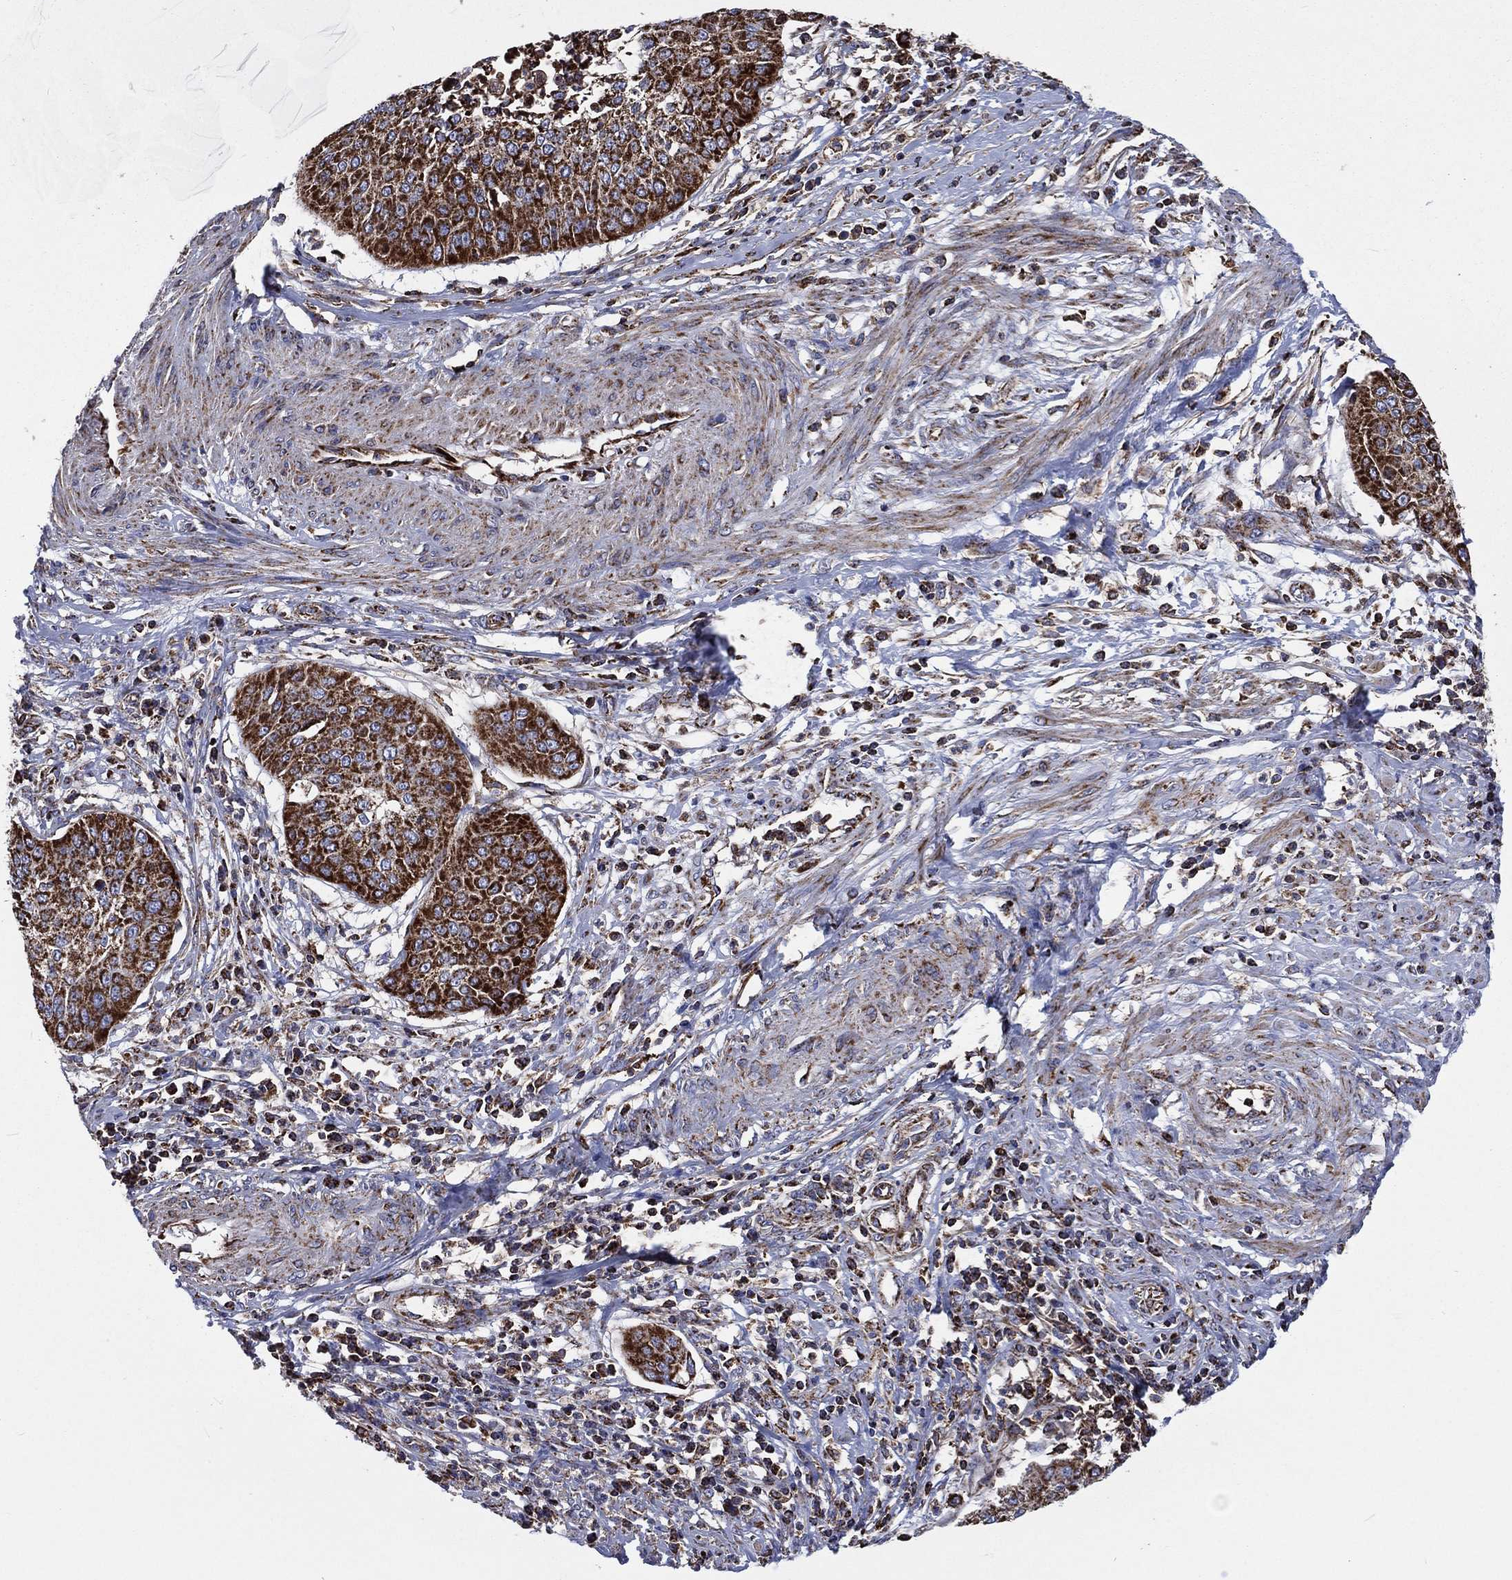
{"staining": {"intensity": "strong", "quantity": ">75%", "location": "cytoplasmic/membranous"}, "tissue": "cervical cancer", "cell_type": "Tumor cells", "image_type": "cancer", "snomed": [{"axis": "morphology", "description": "Normal tissue, NOS"}, {"axis": "morphology", "description": "Squamous cell carcinoma, NOS"}, {"axis": "topography", "description": "Cervix"}], "caption": "Cervical squamous cell carcinoma was stained to show a protein in brown. There is high levels of strong cytoplasmic/membranous staining in approximately >75% of tumor cells. (Stains: DAB in brown, nuclei in blue, Microscopy: brightfield microscopy at high magnification).", "gene": "ANKRD37", "patient": {"sex": "female", "age": 39}}